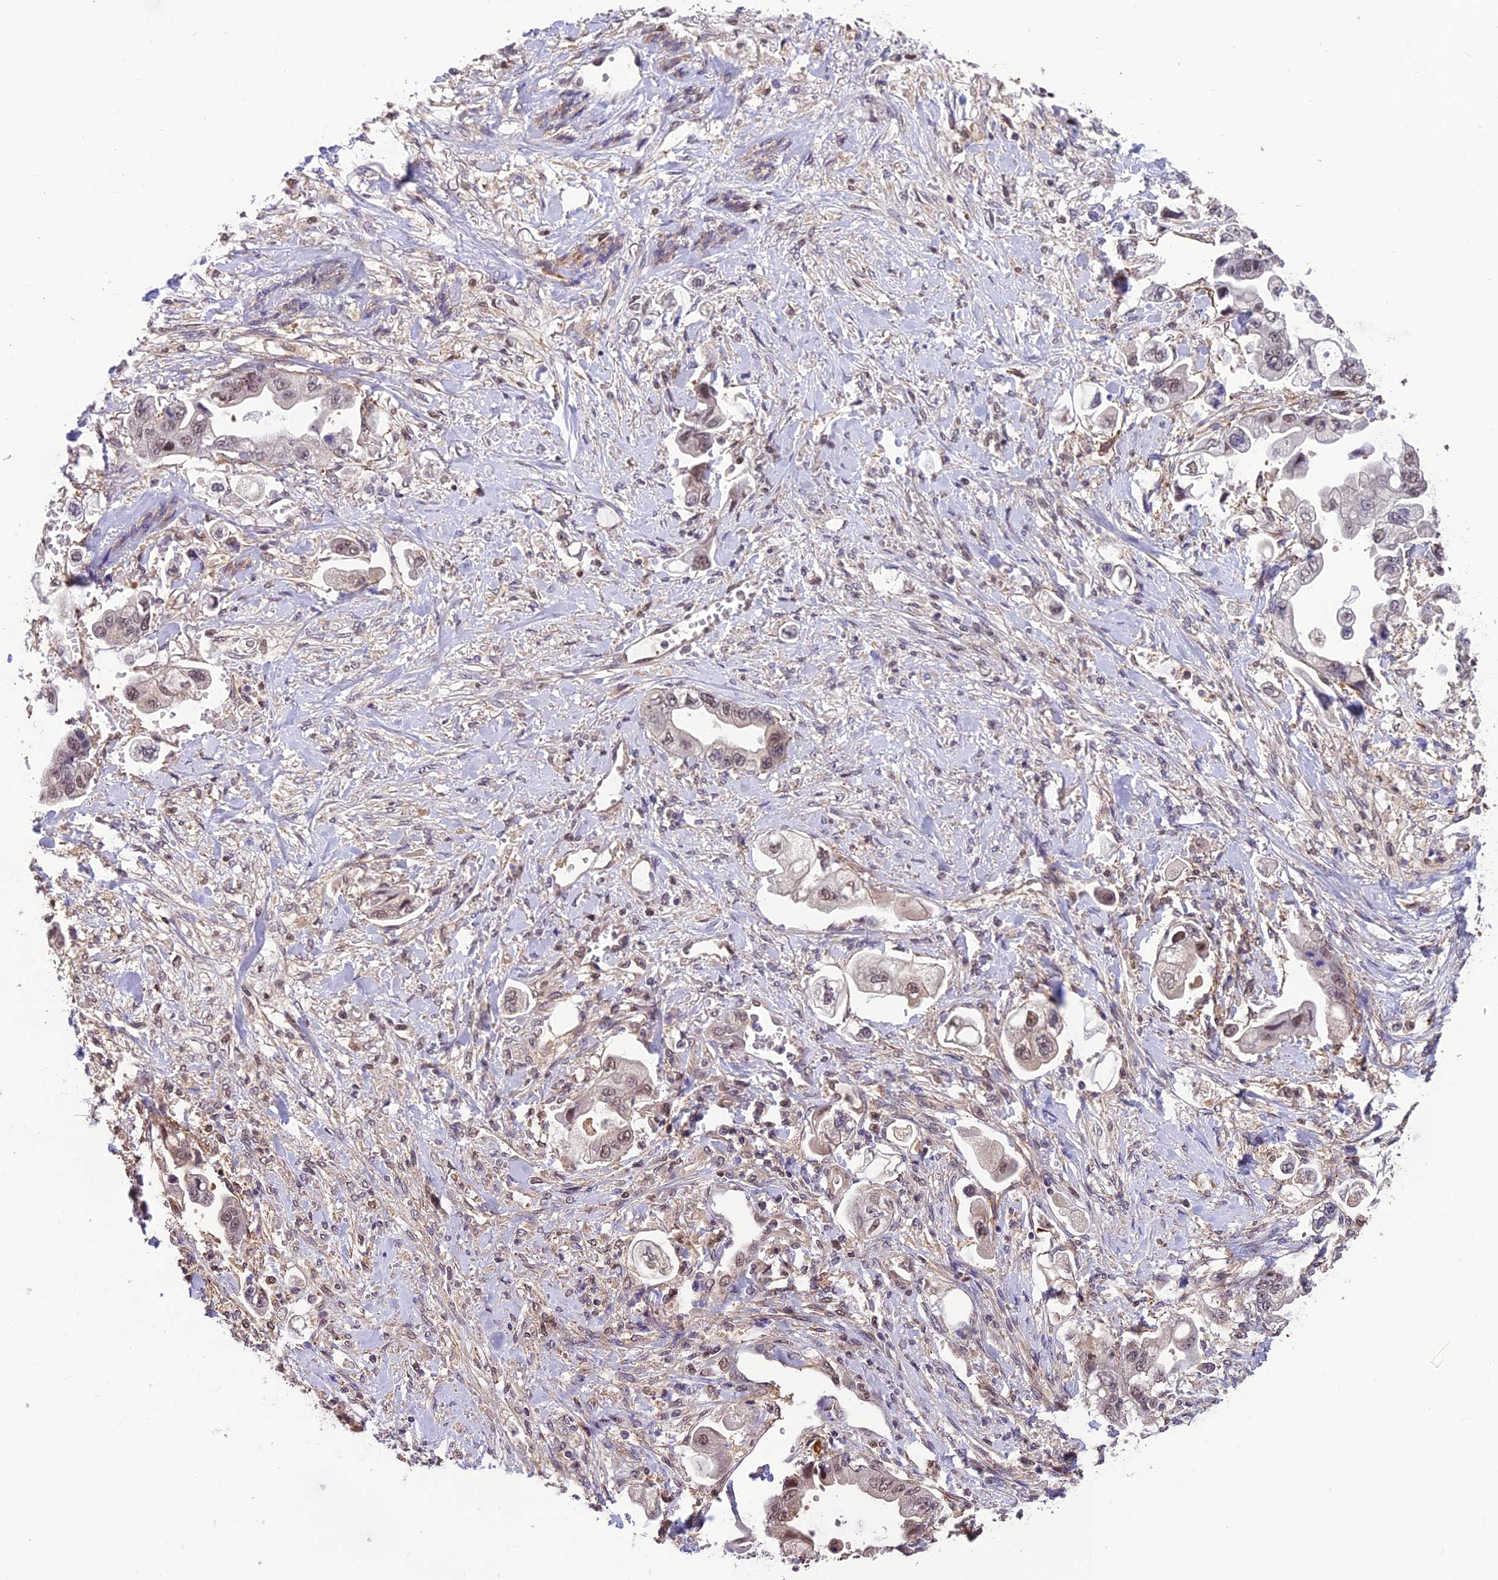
{"staining": {"intensity": "moderate", "quantity": "<25%", "location": "nuclear"}, "tissue": "stomach cancer", "cell_type": "Tumor cells", "image_type": "cancer", "snomed": [{"axis": "morphology", "description": "Adenocarcinoma, NOS"}, {"axis": "topography", "description": "Stomach"}], "caption": "High-power microscopy captured an immunohistochemistry image of stomach cancer, revealing moderate nuclear positivity in about <25% of tumor cells.", "gene": "PSMB3", "patient": {"sex": "male", "age": 62}}